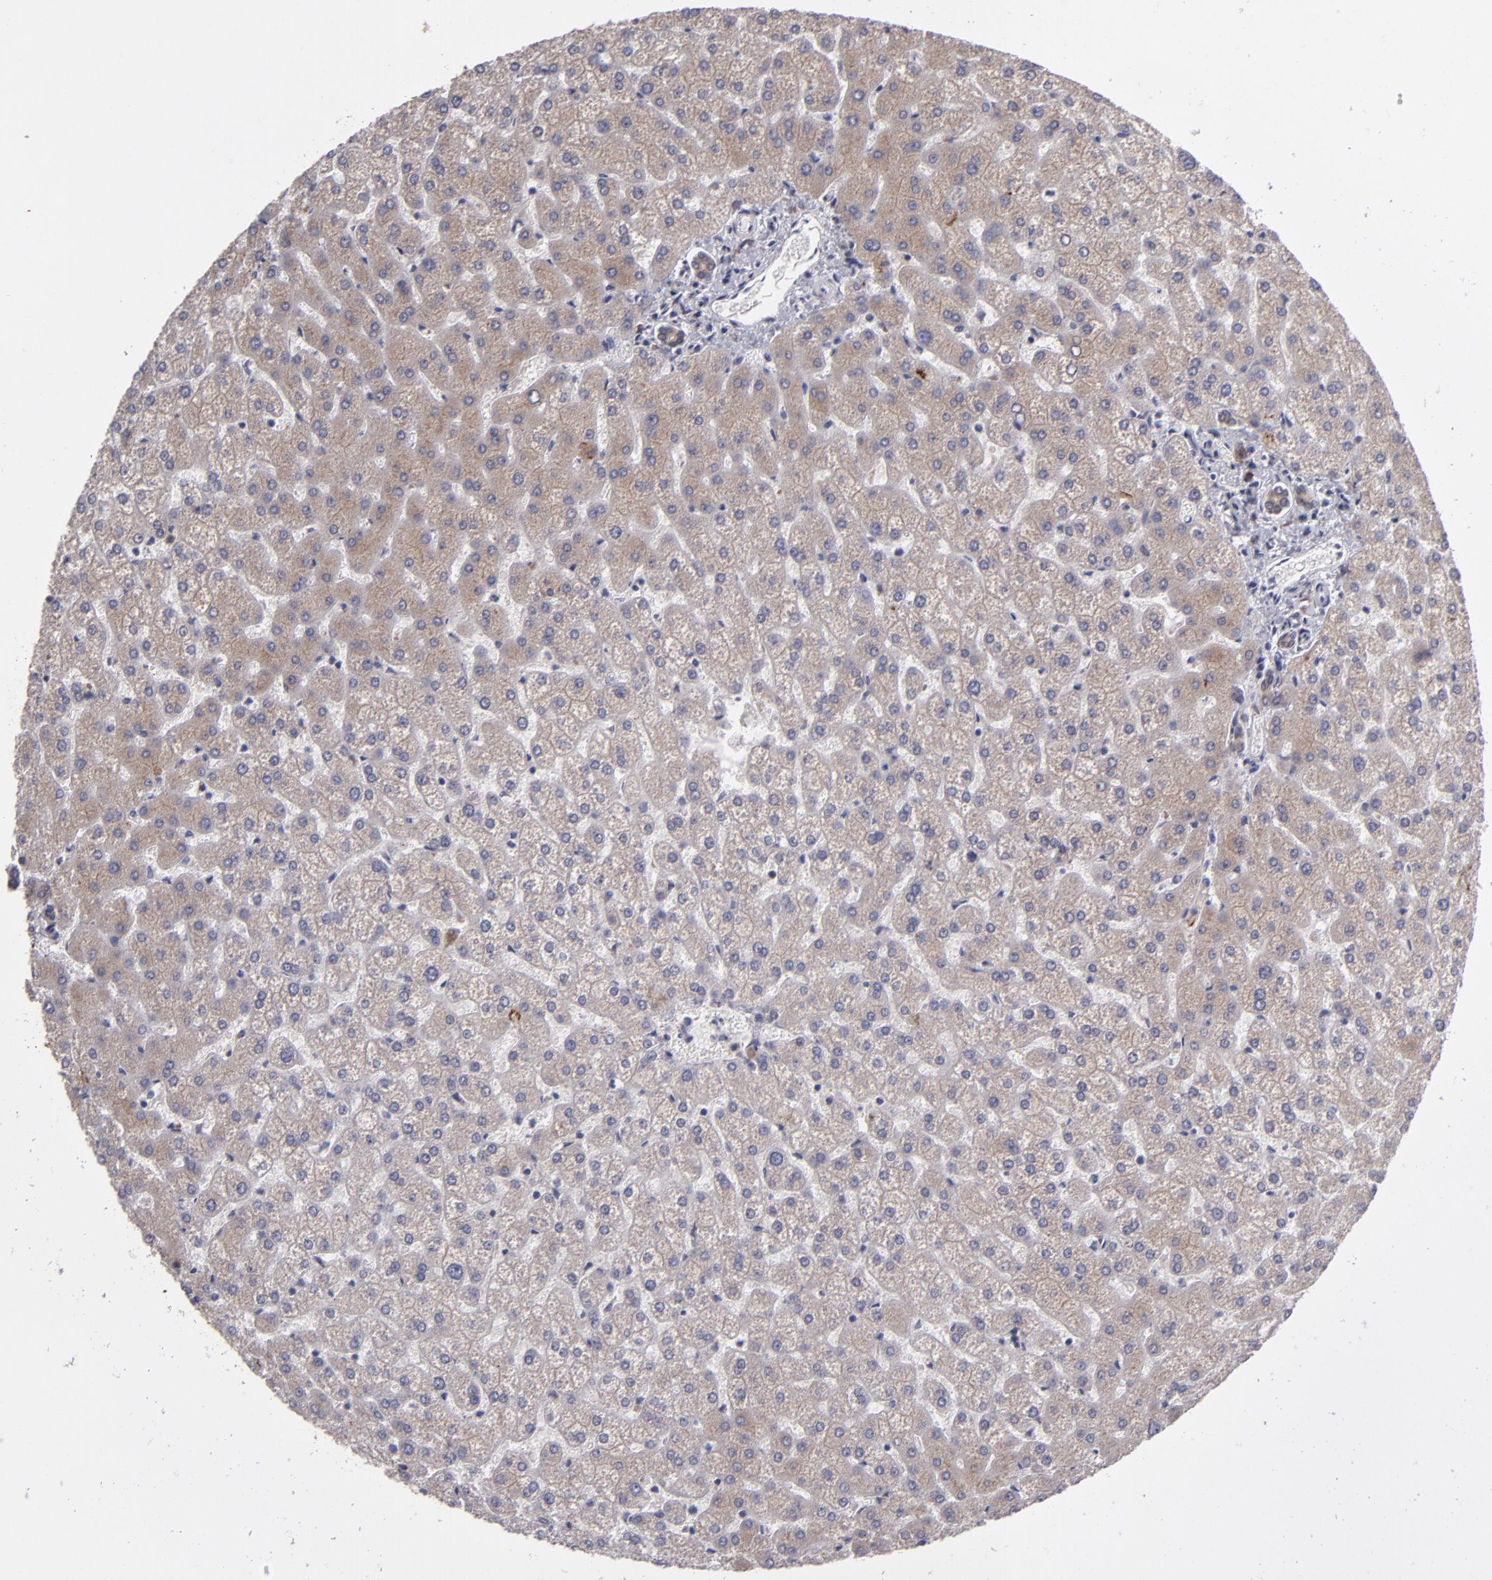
{"staining": {"intensity": "weak", "quantity": ">75%", "location": "cytoplasmic/membranous"}, "tissue": "liver", "cell_type": "Cholangiocytes", "image_type": "normal", "snomed": [{"axis": "morphology", "description": "Normal tissue, NOS"}, {"axis": "topography", "description": "Liver"}], "caption": "Normal liver exhibits weak cytoplasmic/membranous expression in approximately >75% of cholangiocytes.", "gene": "IL12A", "patient": {"sex": "female", "age": 32}}